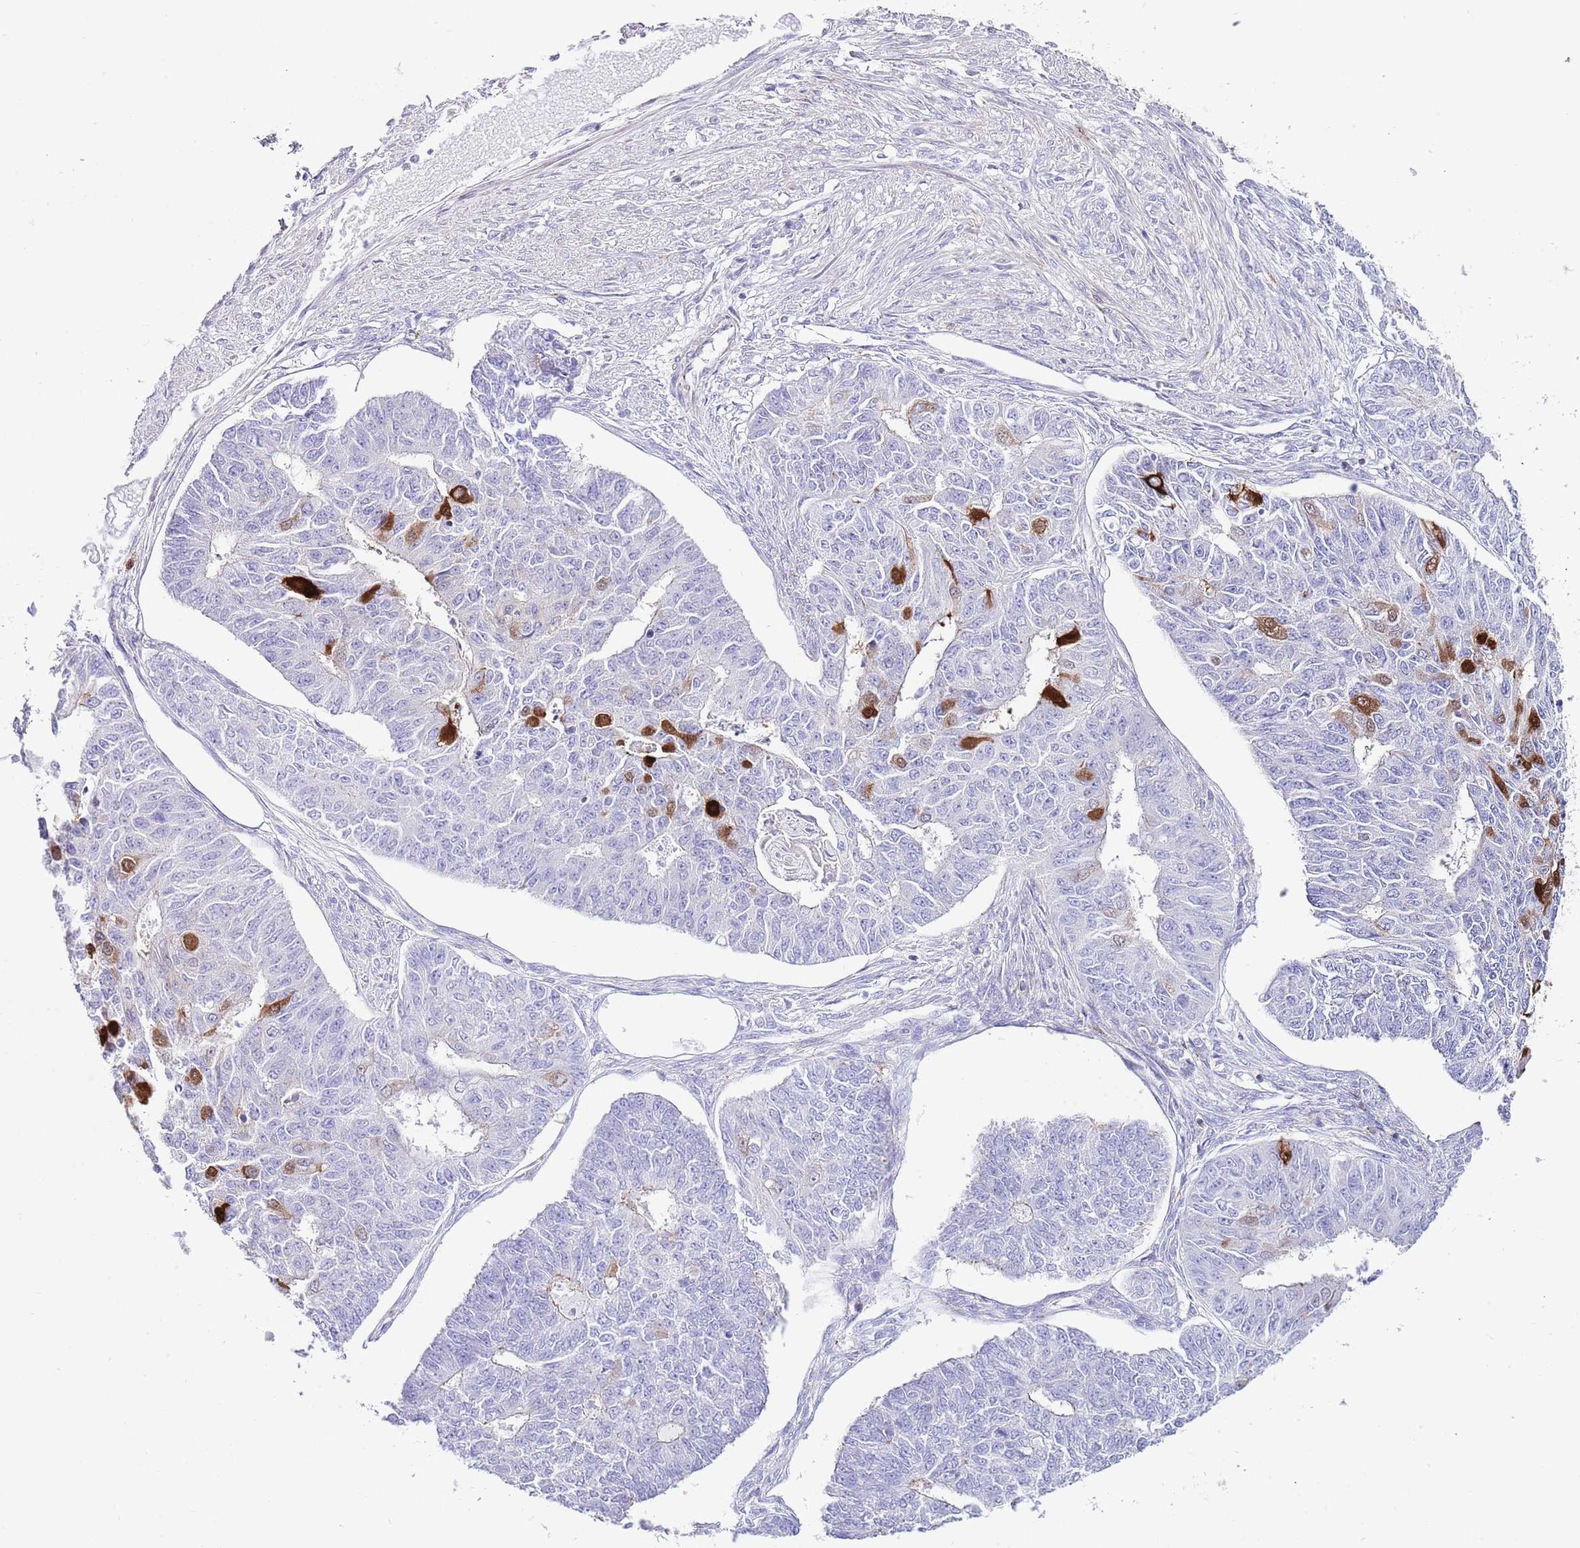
{"staining": {"intensity": "strong", "quantity": "<25%", "location": "cytoplasmic/membranous,nuclear"}, "tissue": "endometrial cancer", "cell_type": "Tumor cells", "image_type": "cancer", "snomed": [{"axis": "morphology", "description": "Adenocarcinoma, NOS"}, {"axis": "topography", "description": "Endometrium"}], "caption": "Strong cytoplasmic/membranous and nuclear protein staining is appreciated in approximately <25% of tumor cells in adenocarcinoma (endometrial).", "gene": "ALDH3A1", "patient": {"sex": "female", "age": 32}}